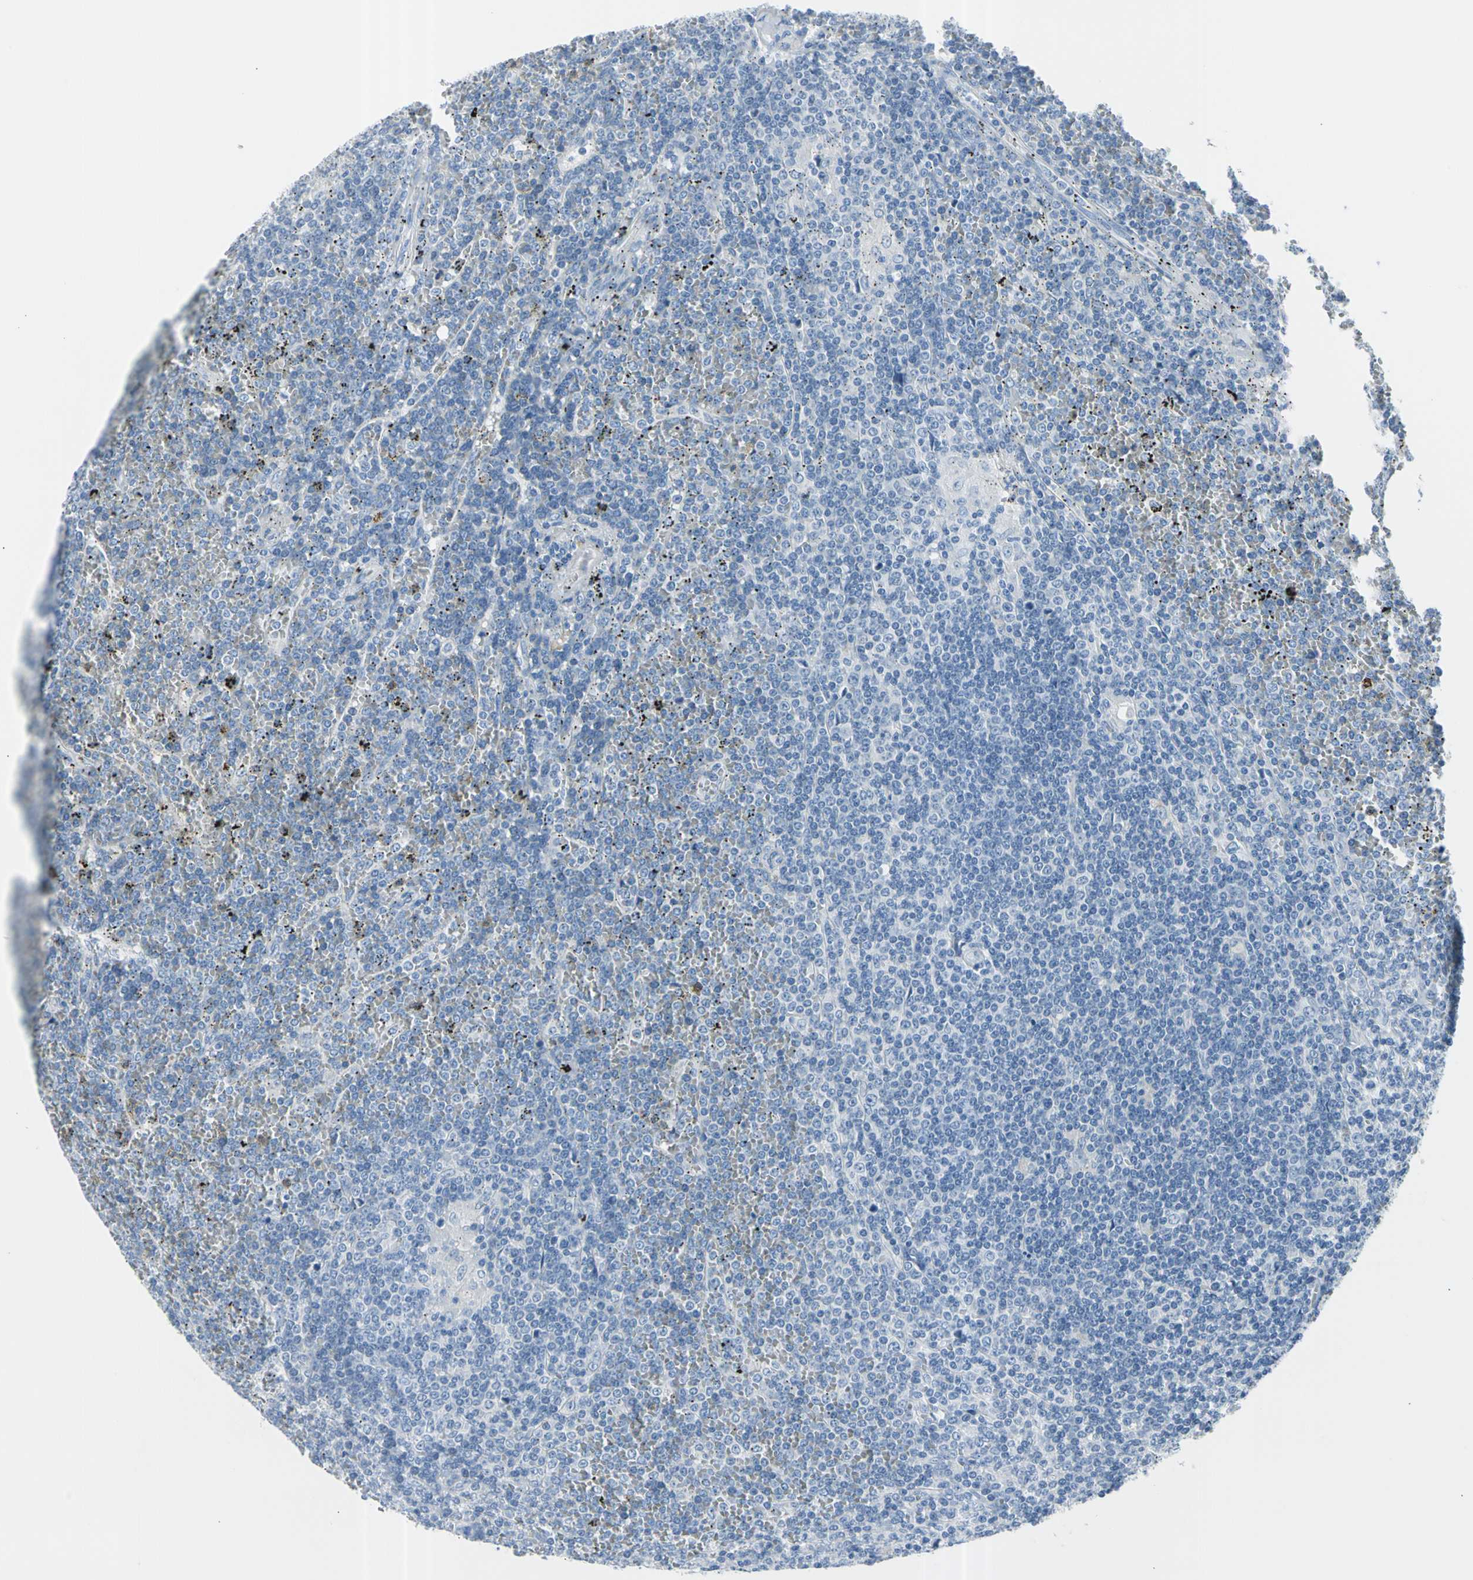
{"staining": {"intensity": "negative", "quantity": "none", "location": "none"}, "tissue": "lymphoma", "cell_type": "Tumor cells", "image_type": "cancer", "snomed": [{"axis": "morphology", "description": "Malignant lymphoma, non-Hodgkin's type, Low grade"}, {"axis": "topography", "description": "Spleen"}], "caption": "Immunohistochemistry of malignant lymphoma, non-Hodgkin's type (low-grade) displays no positivity in tumor cells.", "gene": "TPO", "patient": {"sex": "female", "age": 19}}